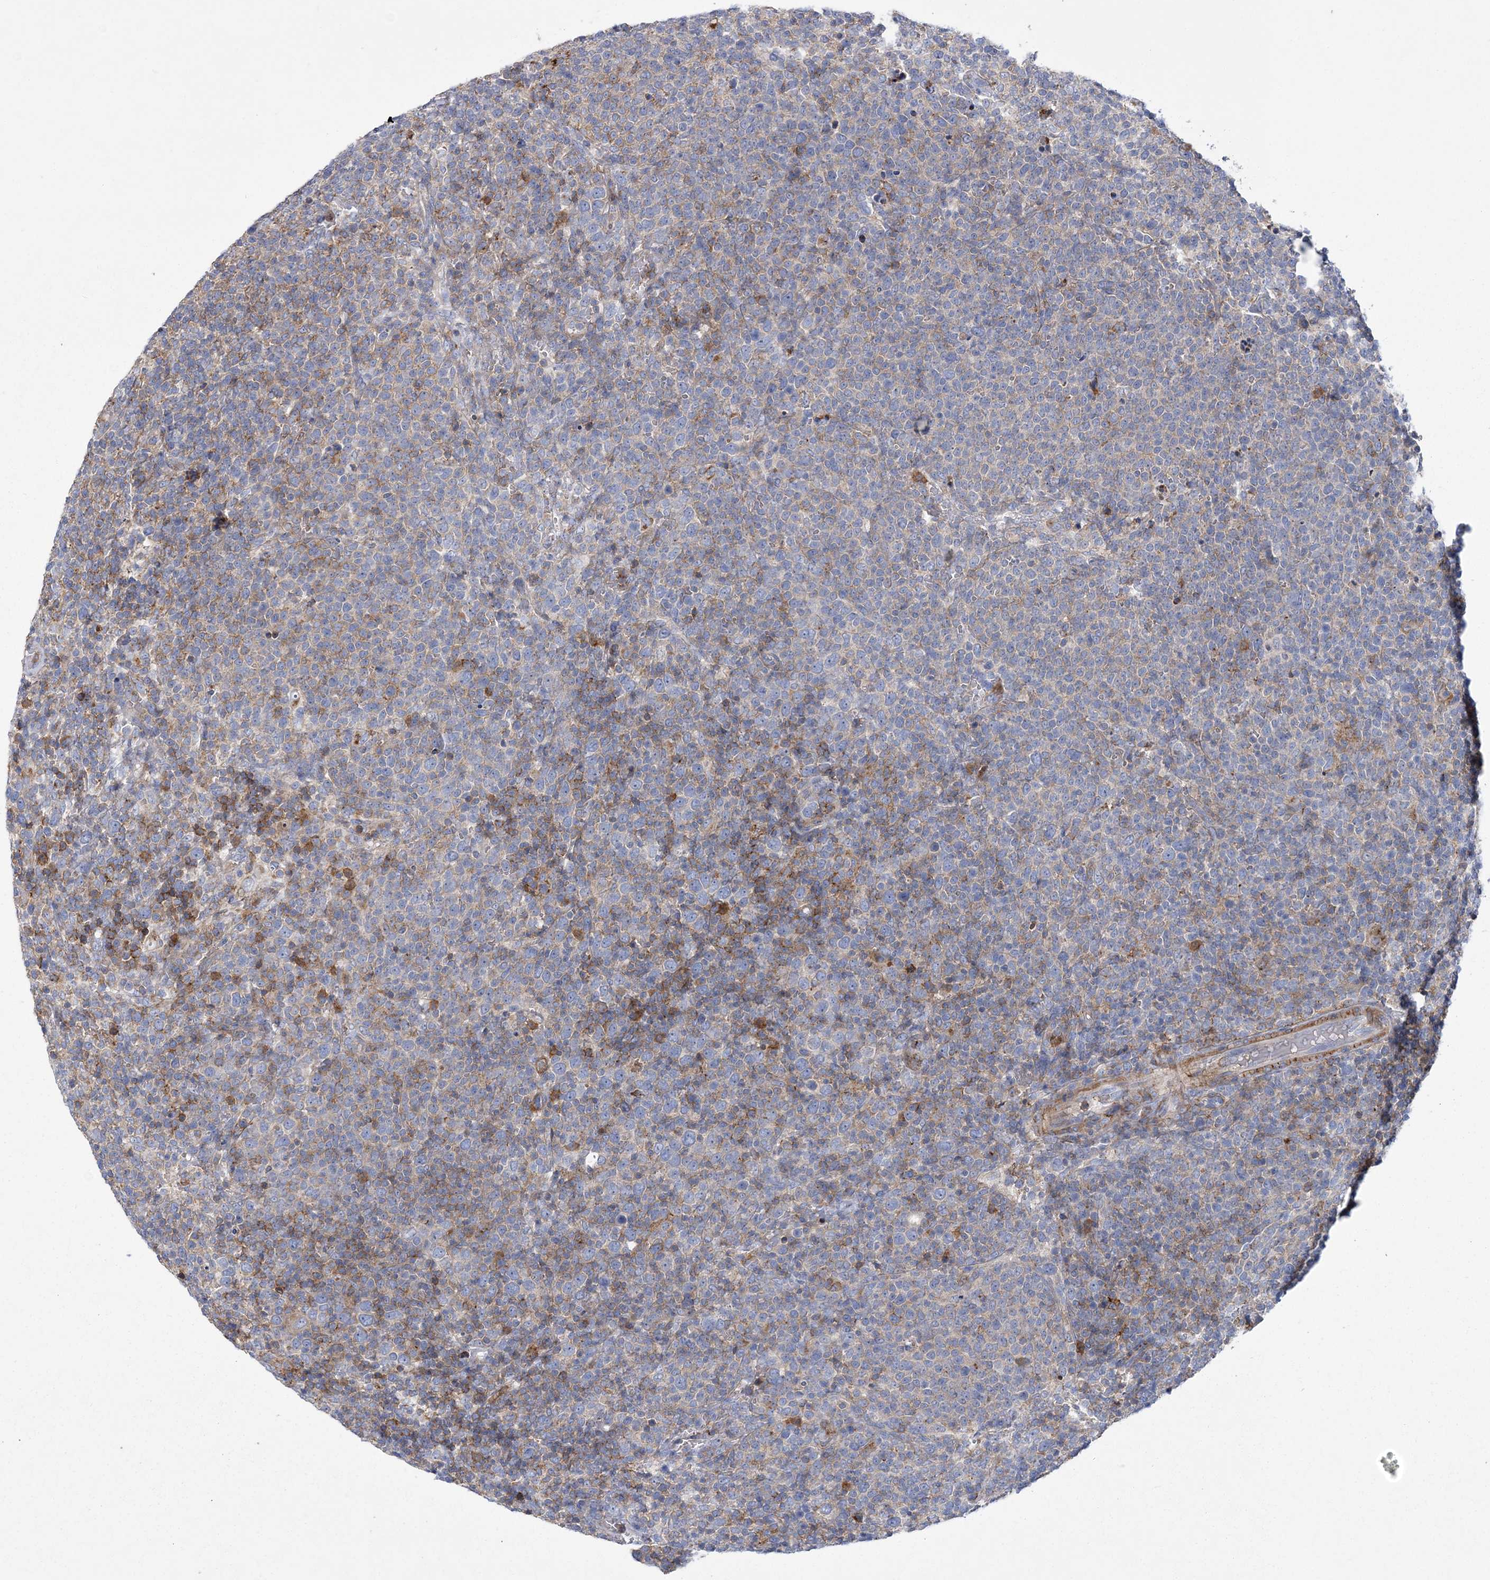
{"staining": {"intensity": "moderate", "quantity": "<25%", "location": "cytoplasmic/membranous"}, "tissue": "lymphoma", "cell_type": "Tumor cells", "image_type": "cancer", "snomed": [{"axis": "morphology", "description": "Malignant lymphoma, non-Hodgkin's type, High grade"}, {"axis": "topography", "description": "Lymph node"}], "caption": "A brown stain shows moderate cytoplasmic/membranous staining of a protein in high-grade malignant lymphoma, non-Hodgkin's type tumor cells.", "gene": "ARSJ", "patient": {"sex": "male", "age": 61}}